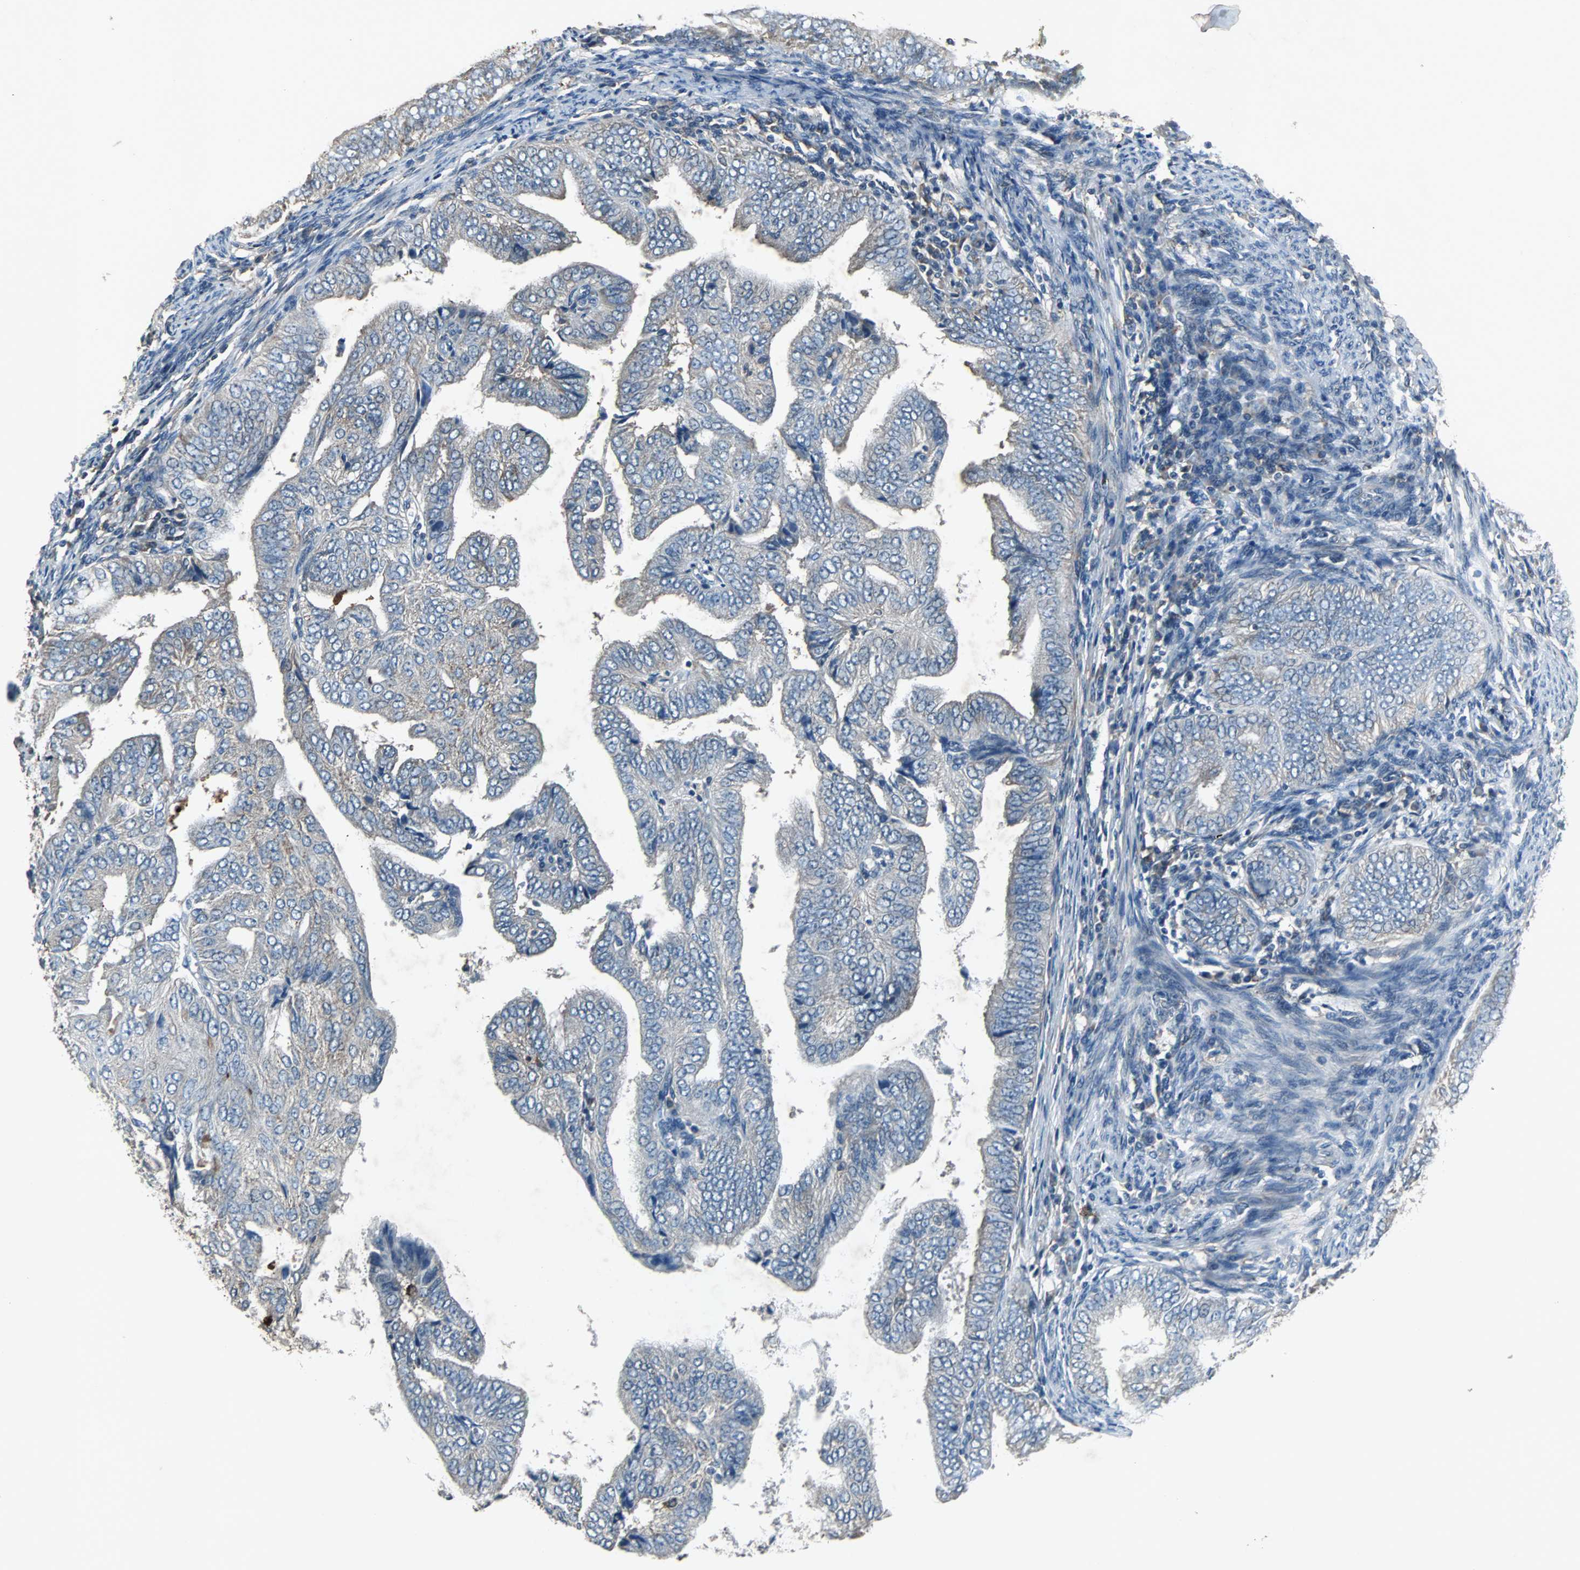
{"staining": {"intensity": "weak", "quantity": "25%-75%", "location": "cytoplasmic/membranous"}, "tissue": "endometrial cancer", "cell_type": "Tumor cells", "image_type": "cancer", "snomed": [{"axis": "morphology", "description": "Adenocarcinoma, NOS"}, {"axis": "topography", "description": "Endometrium"}], "caption": "DAB (3,3'-diaminobenzidine) immunohistochemical staining of endometrial cancer exhibits weak cytoplasmic/membranous protein staining in about 25%-75% of tumor cells.", "gene": "SOS1", "patient": {"sex": "female", "age": 58}}